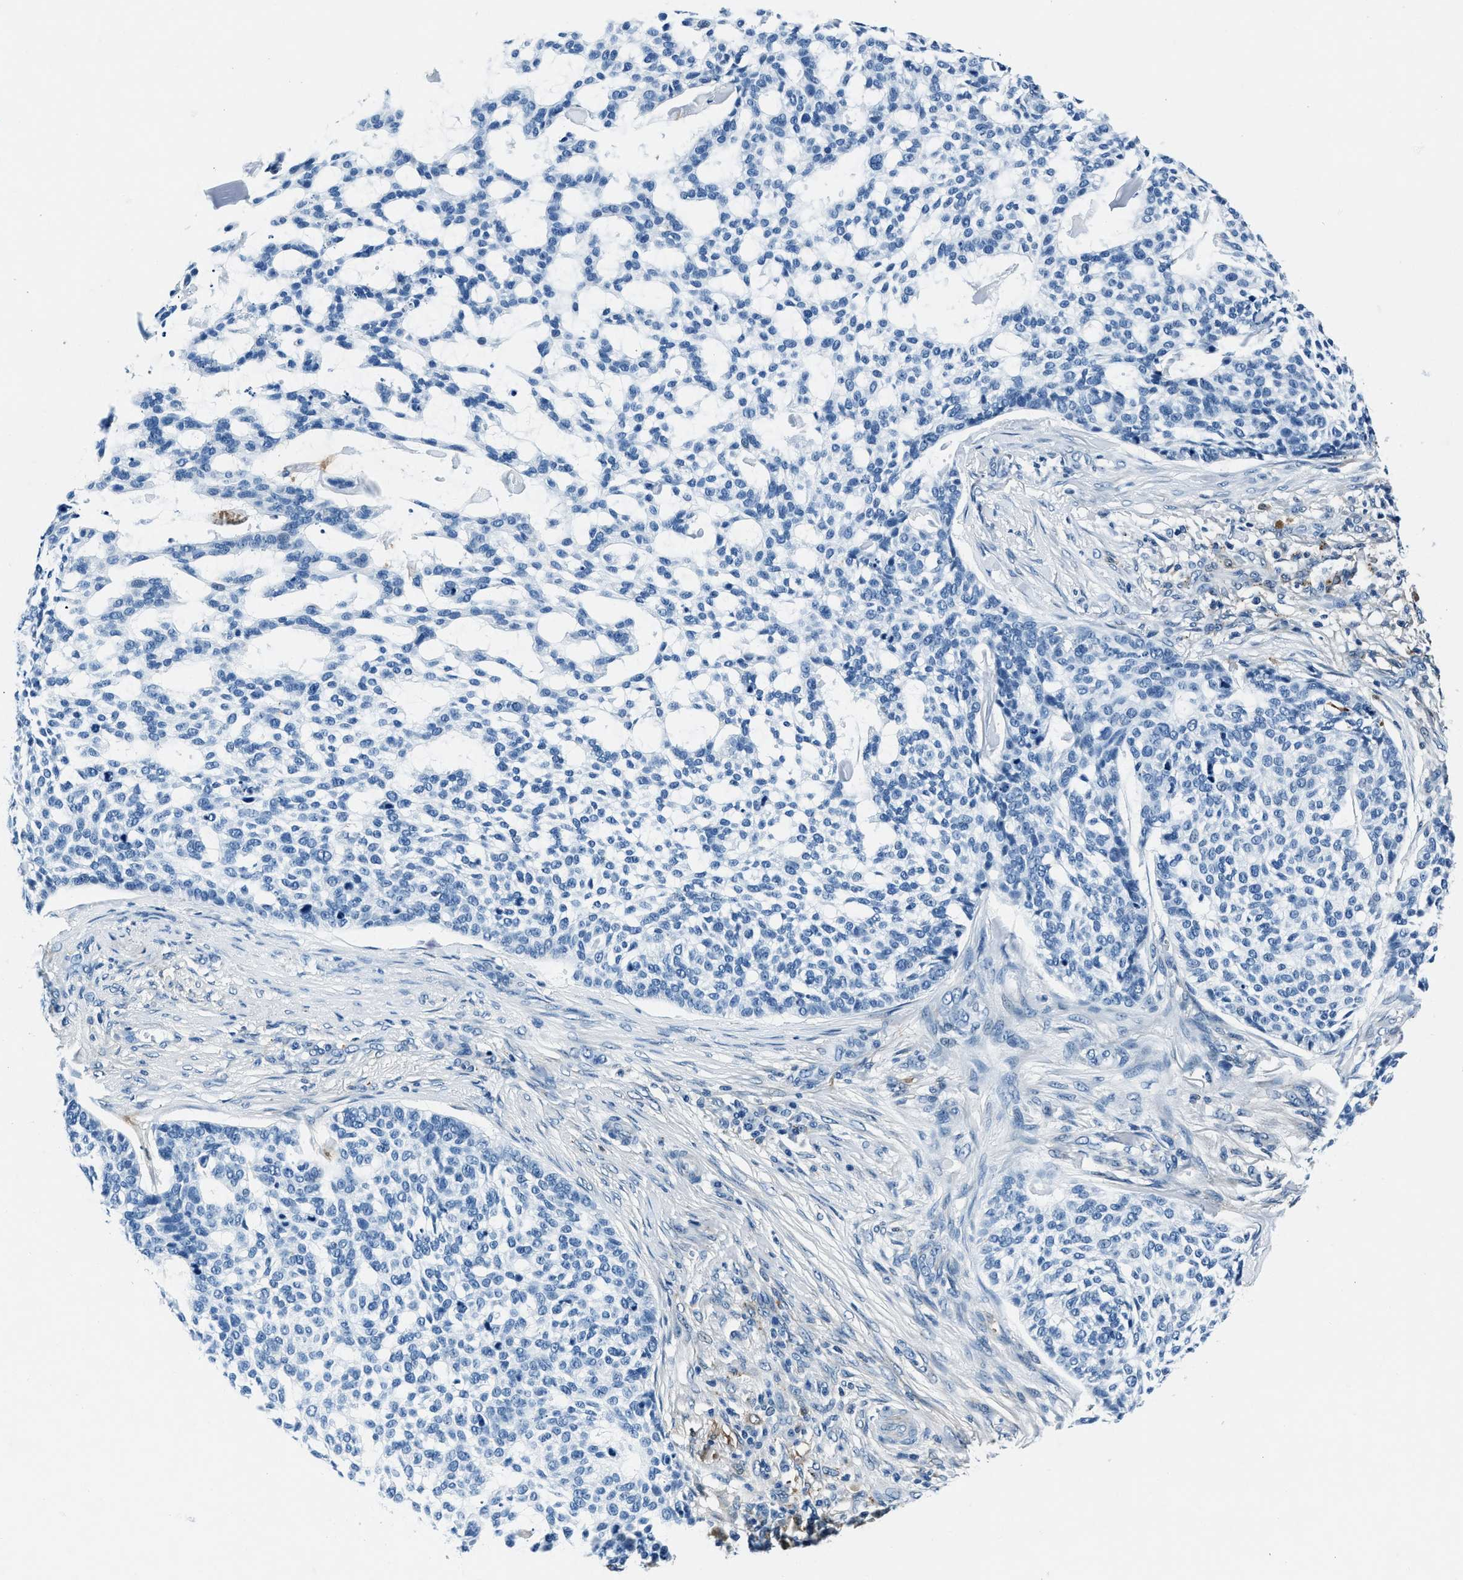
{"staining": {"intensity": "negative", "quantity": "none", "location": "none"}, "tissue": "skin cancer", "cell_type": "Tumor cells", "image_type": "cancer", "snomed": [{"axis": "morphology", "description": "Basal cell carcinoma"}, {"axis": "topography", "description": "Skin"}], "caption": "Basal cell carcinoma (skin) stained for a protein using immunohistochemistry (IHC) displays no expression tumor cells.", "gene": "PTPDC1", "patient": {"sex": "female", "age": 64}}